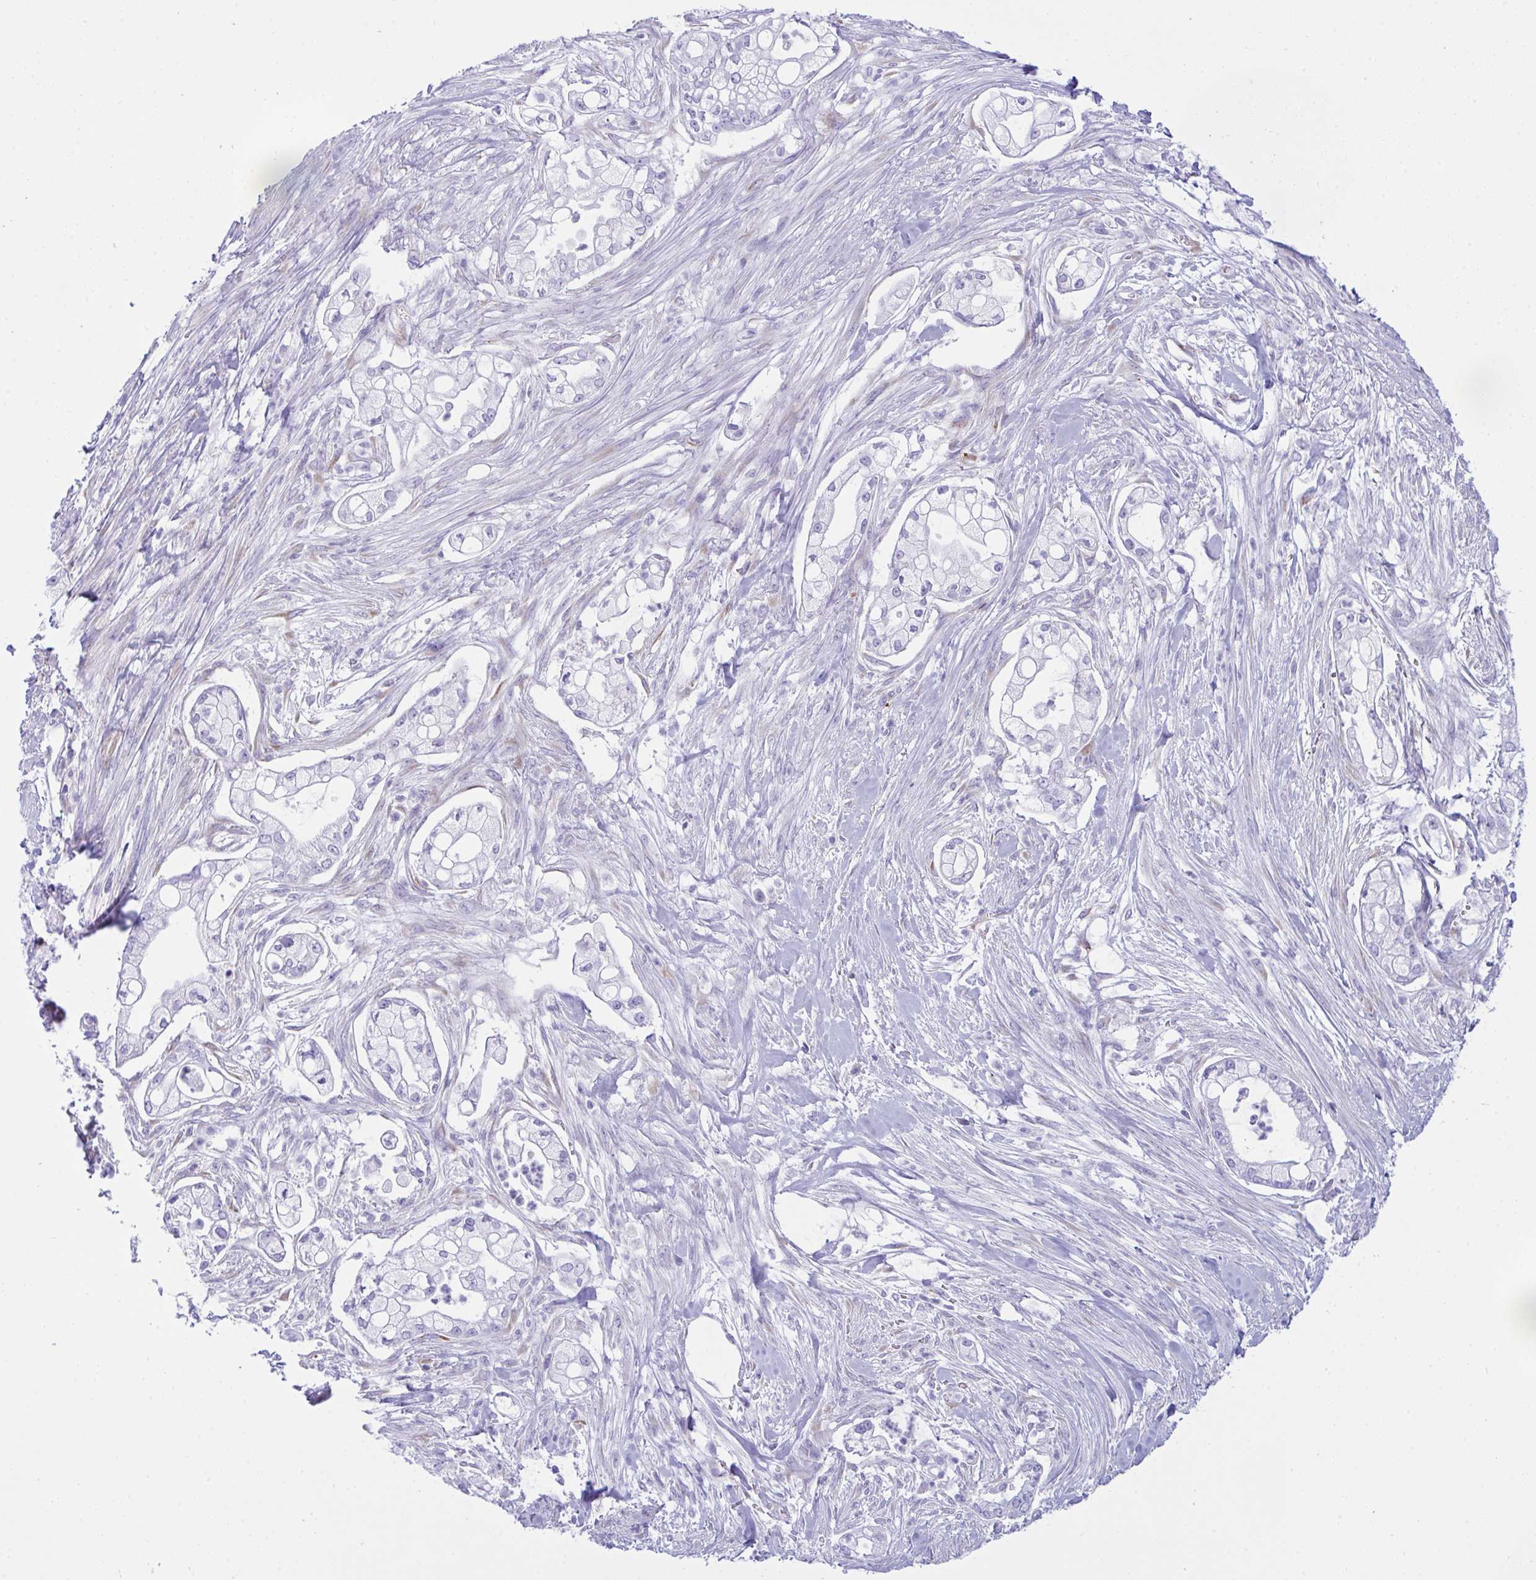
{"staining": {"intensity": "negative", "quantity": "none", "location": "none"}, "tissue": "pancreatic cancer", "cell_type": "Tumor cells", "image_type": "cancer", "snomed": [{"axis": "morphology", "description": "Adenocarcinoma, NOS"}, {"axis": "topography", "description": "Pancreas"}], "caption": "Immunohistochemistry (IHC) histopathology image of neoplastic tissue: pancreatic cancer stained with DAB (3,3'-diaminobenzidine) displays no significant protein positivity in tumor cells. (Immunohistochemistry (IHC), brightfield microscopy, high magnification).", "gene": "BBS1", "patient": {"sex": "female", "age": 69}}